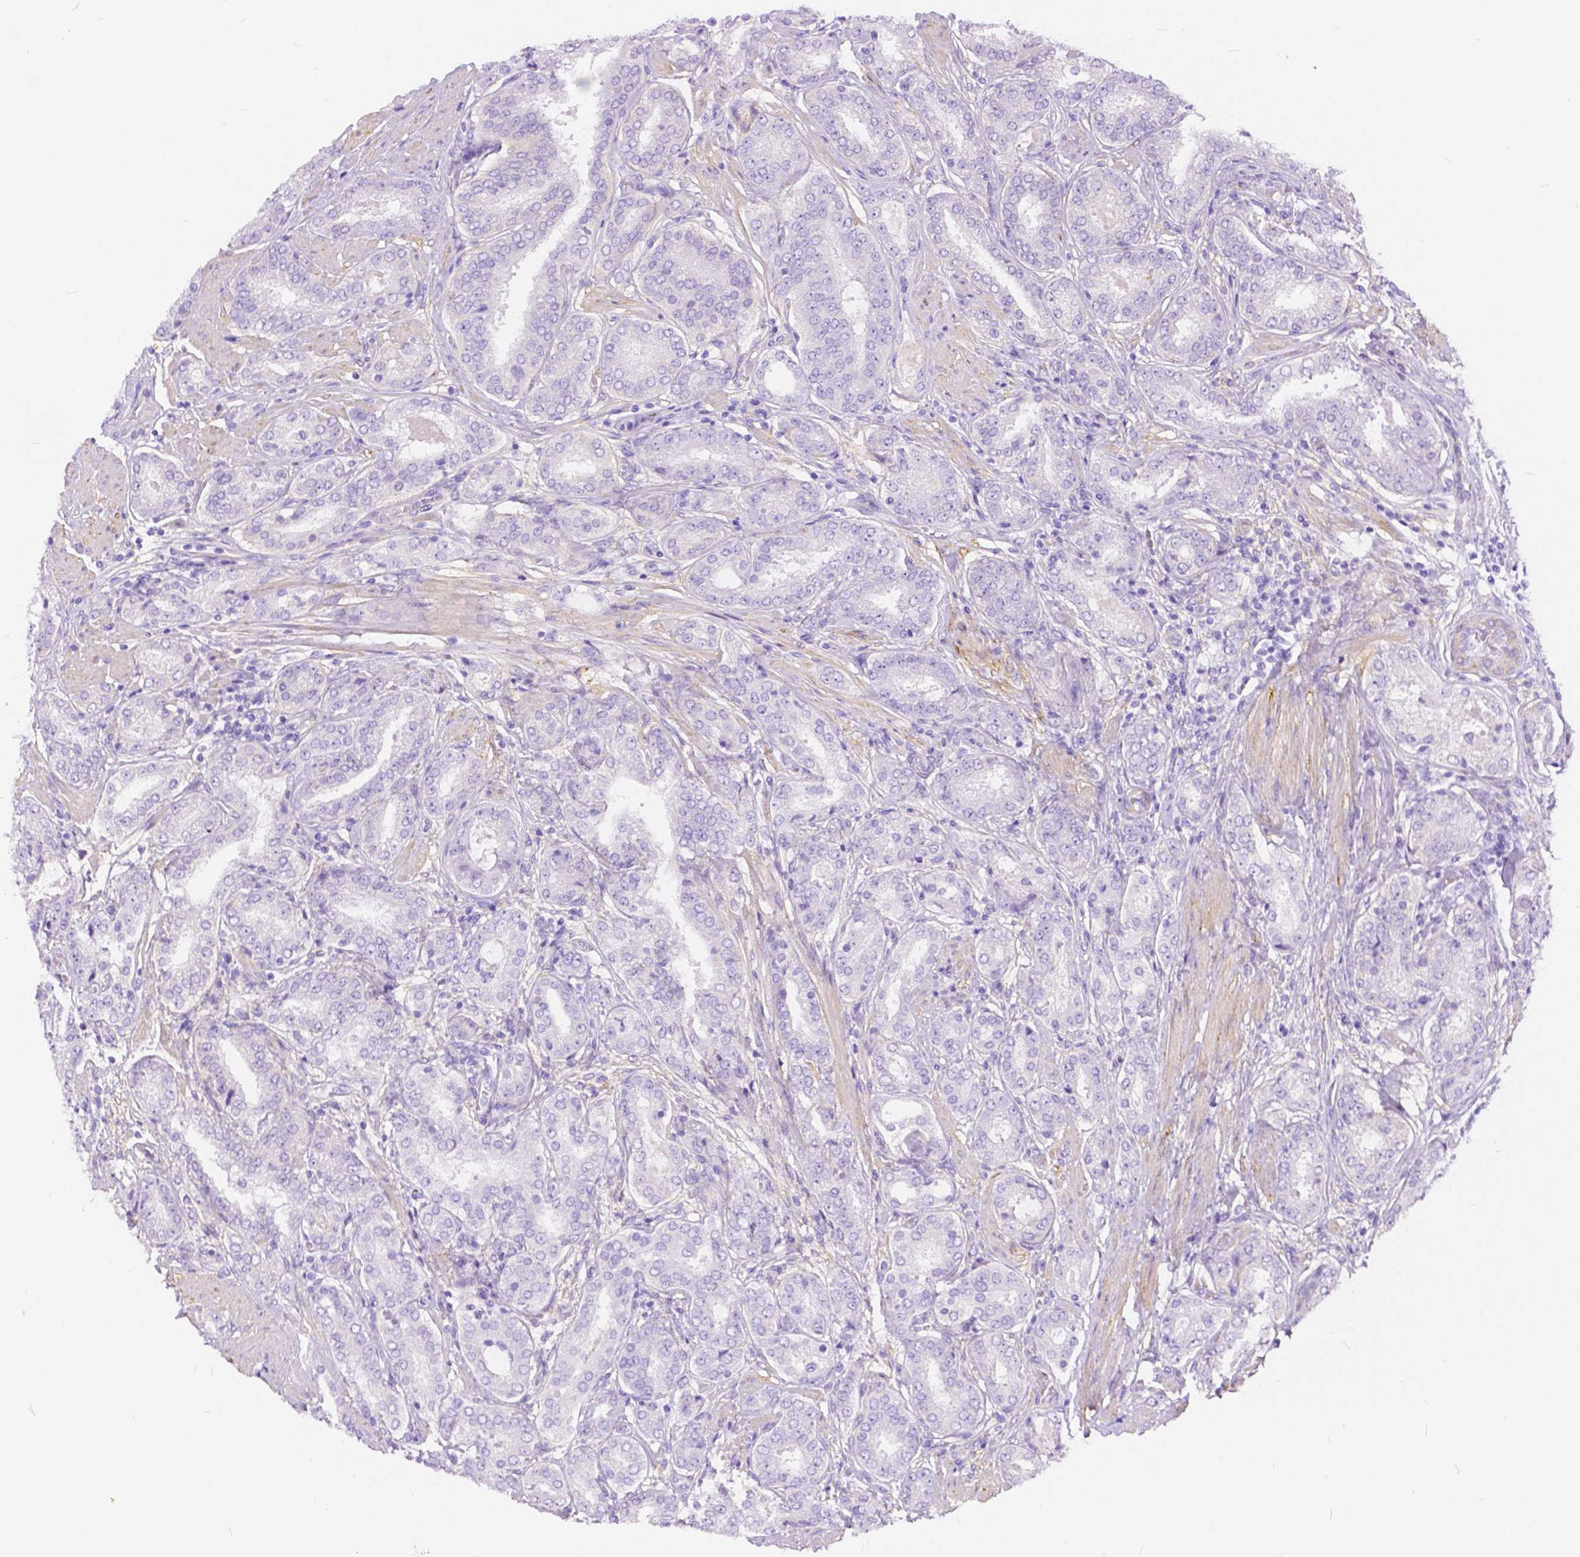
{"staining": {"intensity": "negative", "quantity": "none", "location": "none"}, "tissue": "prostate cancer", "cell_type": "Tumor cells", "image_type": "cancer", "snomed": [{"axis": "morphology", "description": "Adenocarcinoma, High grade"}, {"axis": "topography", "description": "Prostate"}], "caption": "DAB (3,3'-diaminobenzidine) immunohistochemical staining of prostate cancer exhibits no significant staining in tumor cells. (Stains: DAB immunohistochemistry with hematoxylin counter stain, Microscopy: brightfield microscopy at high magnification).", "gene": "CHRM1", "patient": {"sex": "male", "age": 63}}